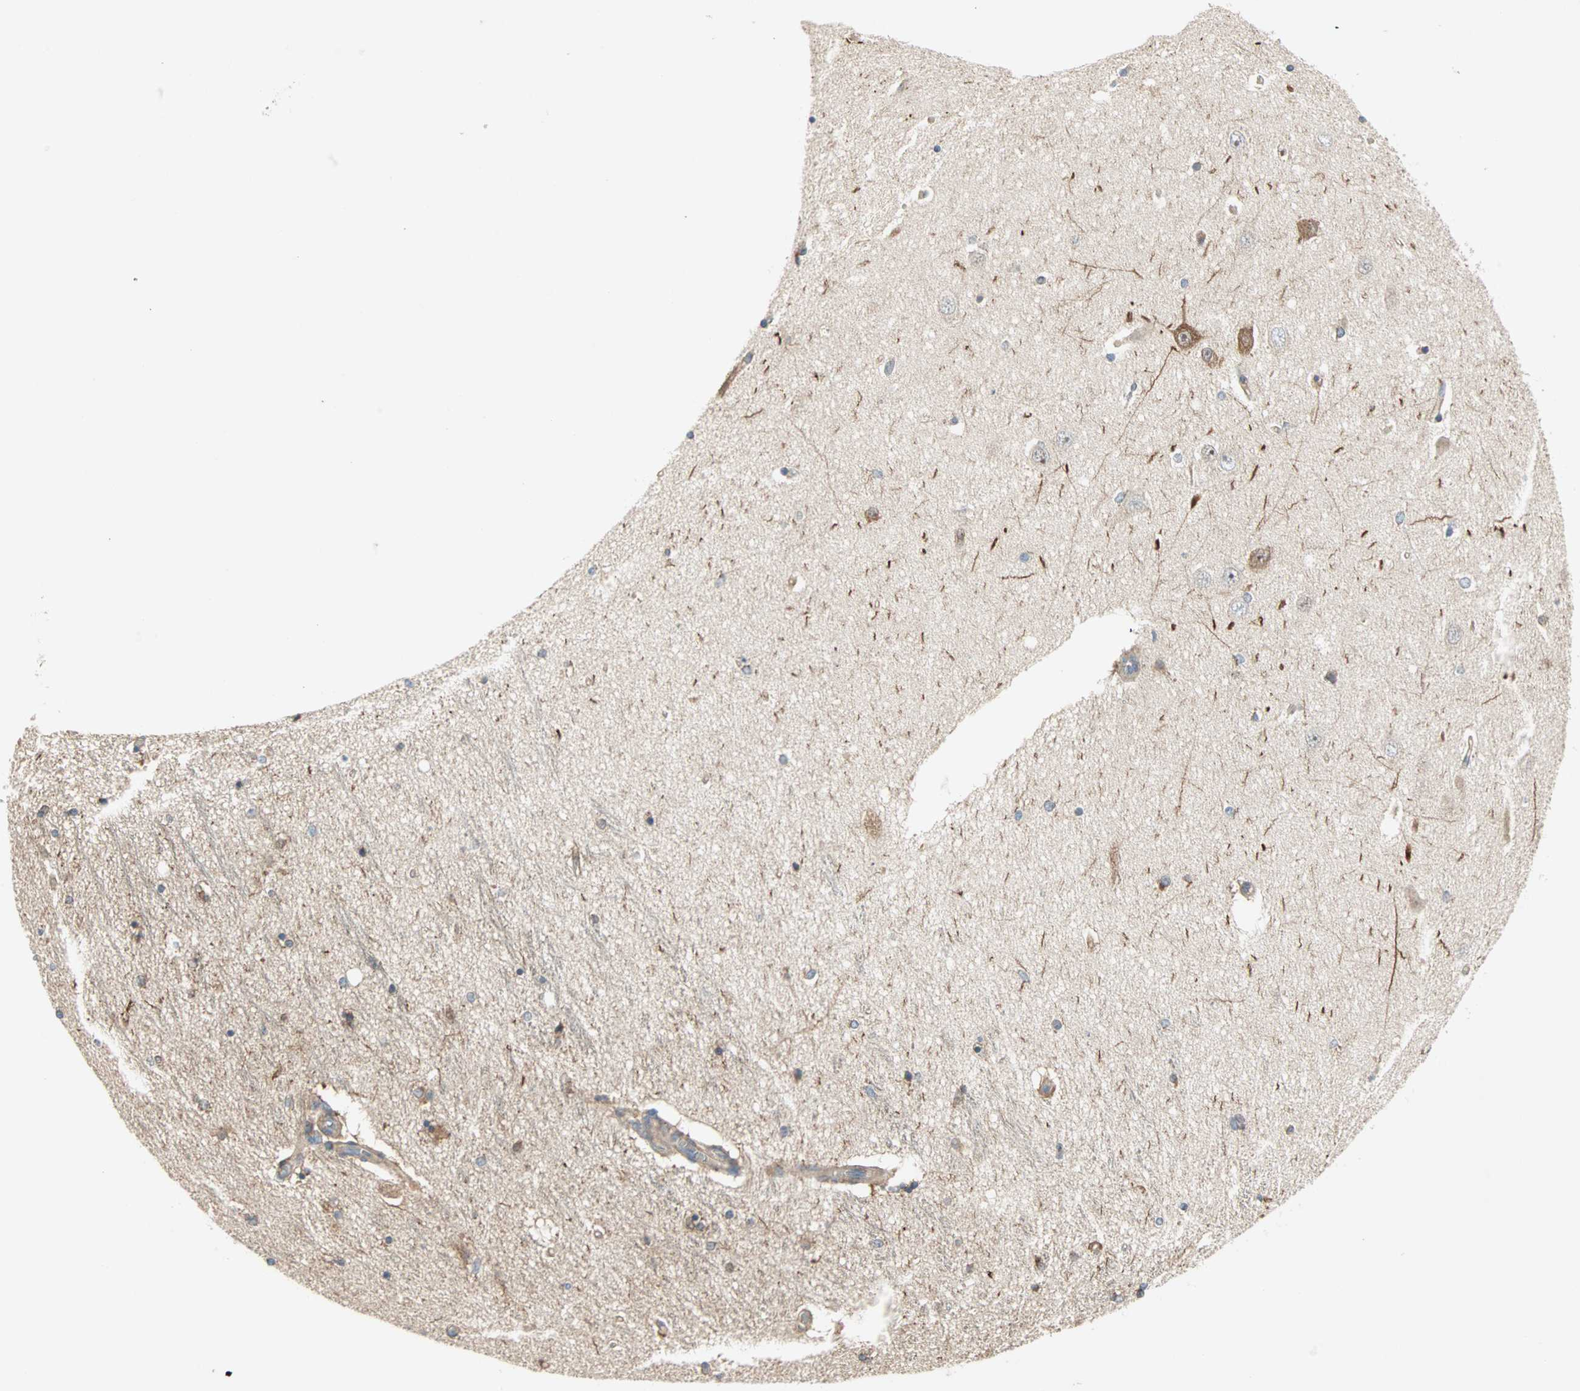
{"staining": {"intensity": "moderate", "quantity": "25%-75%", "location": "cytoplasmic/membranous"}, "tissue": "hippocampus", "cell_type": "Glial cells", "image_type": "normal", "snomed": [{"axis": "morphology", "description": "Normal tissue, NOS"}, {"axis": "topography", "description": "Hippocampus"}], "caption": "Immunohistochemistry image of unremarkable hippocampus stained for a protein (brown), which shows medium levels of moderate cytoplasmic/membranous staining in approximately 25%-75% of glial cells.", "gene": "PDE8A", "patient": {"sex": "female", "age": 54}}